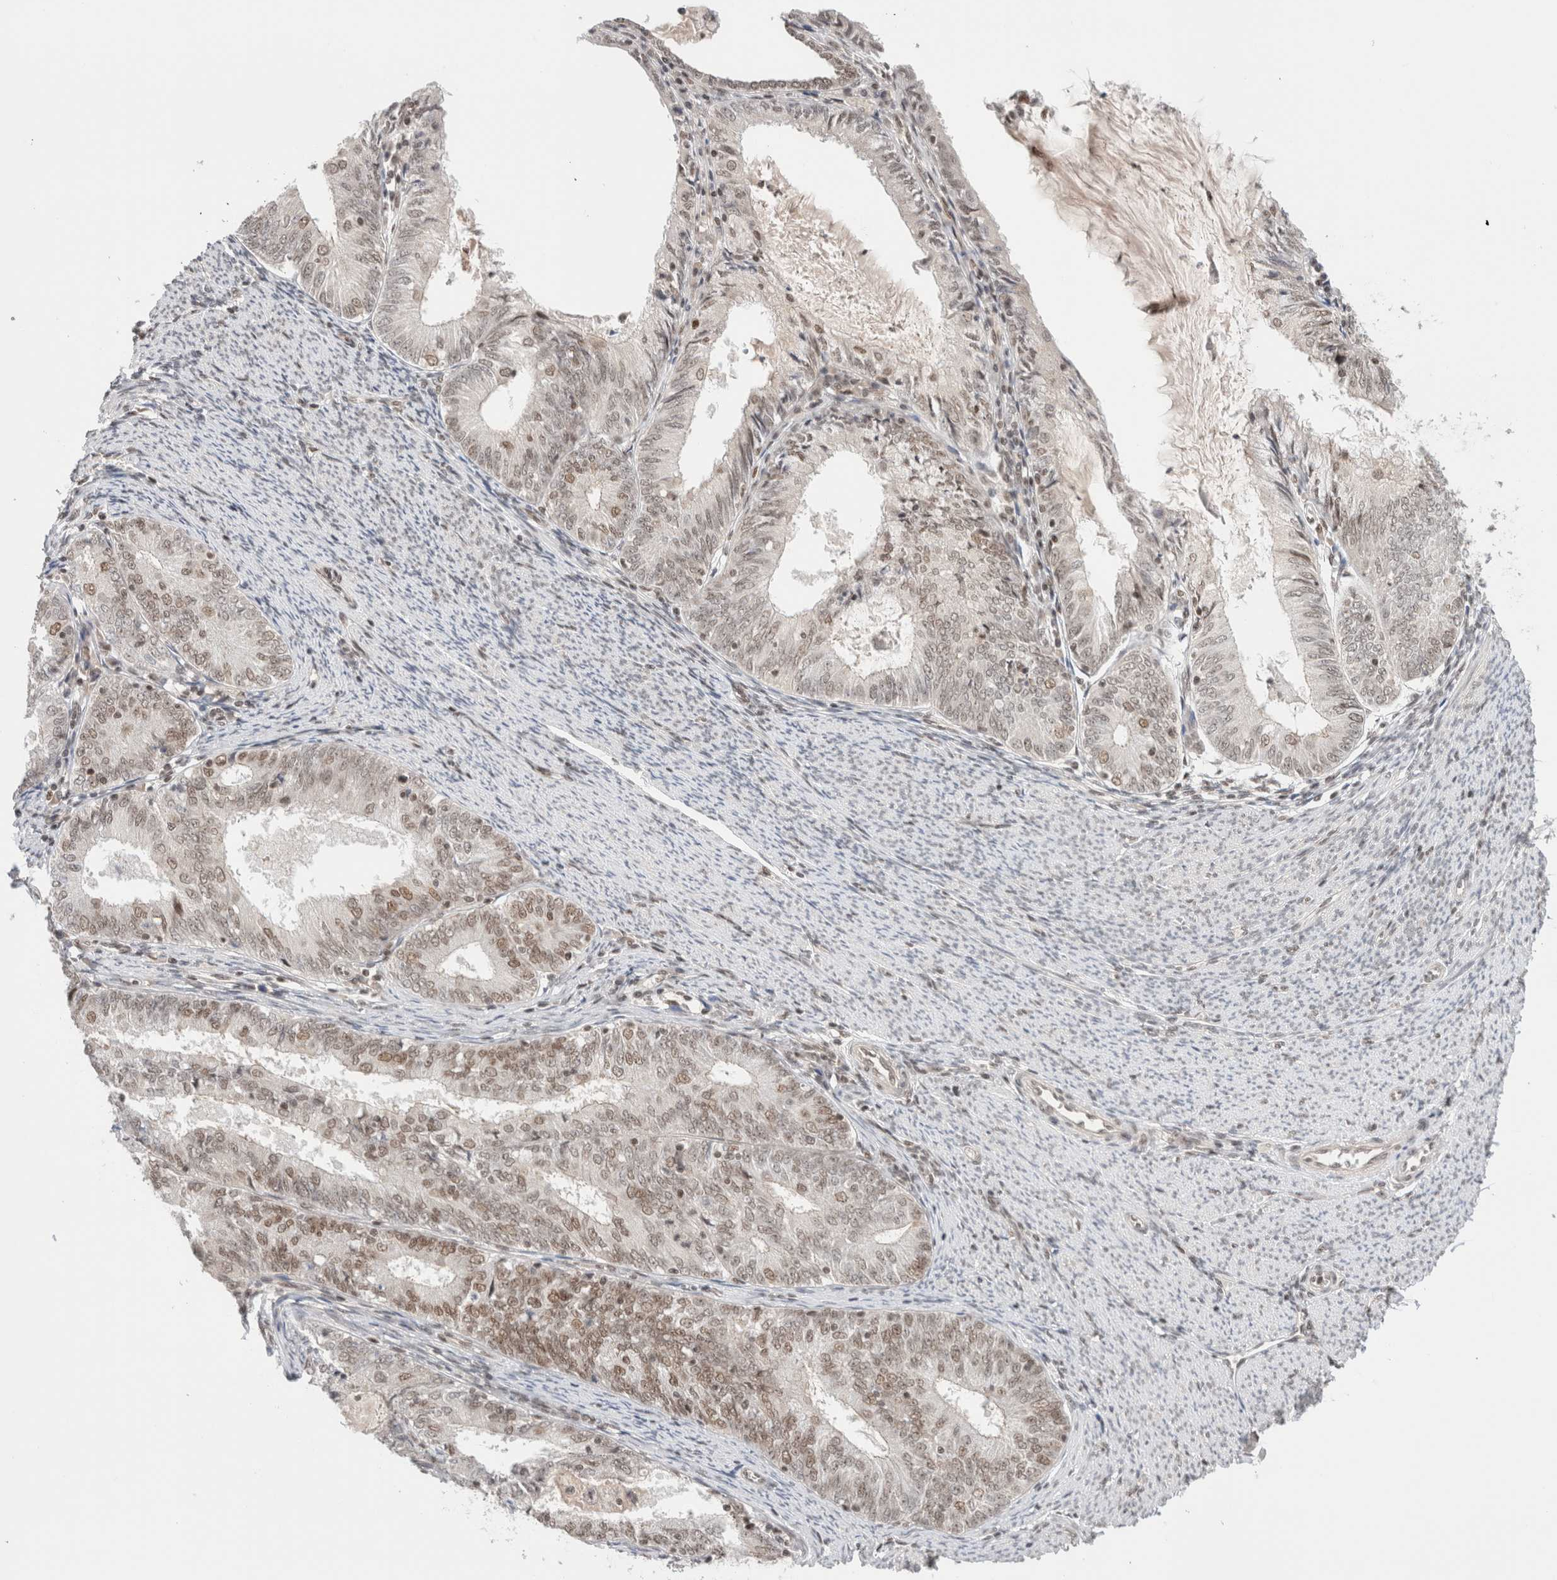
{"staining": {"intensity": "weak", "quantity": ">75%", "location": "nuclear"}, "tissue": "endometrial cancer", "cell_type": "Tumor cells", "image_type": "cancer", "snomed": [{"axis": "morphology", "description": "Adenocarcinoma, NOS"}, {"axis": "topography", "description": "Endometrium"}], "caption": "IHC image of endometrial adenocarcinoma stained for a protein (brown), which displays low levels of weak nuclear positivity in approximately >75% of tumor cells.", "gene": "GATAD2A", "patient": {"sex": "female", "age": 57}}